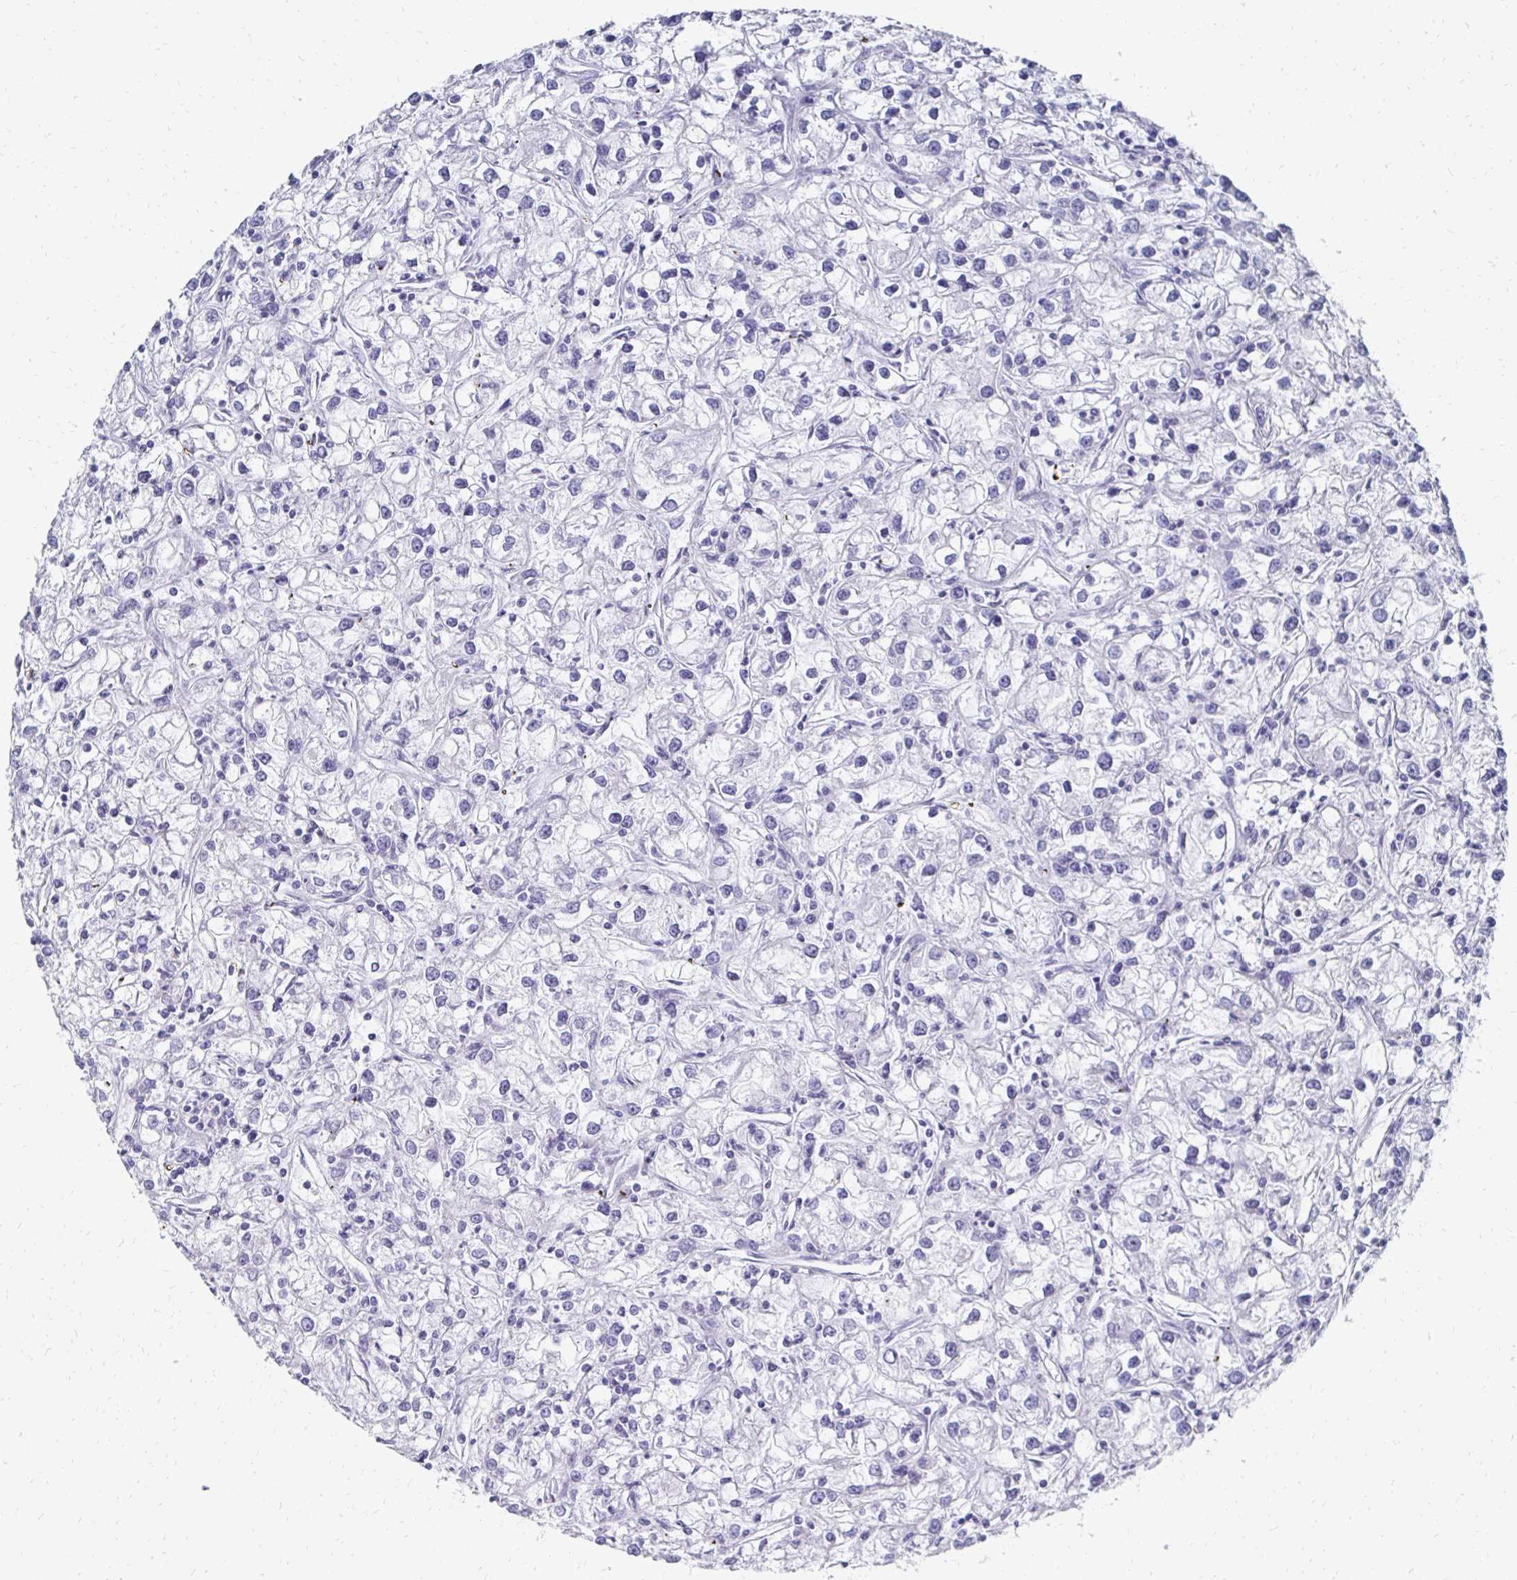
{"staining": {"intensity": "negative", "quantity": "none", "location": "none"}, "tissue": "renal cancer", "cell_type": "Tumor cells", "image_type": "cancer", "snomed": [{"axis": "morphology", "description": "Adenocarcinoma, NOS"}, {"axis": "topography", "description": "Kidney"}], "caption": "IHC photomicrograph of neoplastic tissue: renal adenocarcinoma stained with DAB (3,3'-diaminobenzidine) exhibits no significant protein staining in tumor cells.", "gene": "SYCP3", "patient": {"sex": "female", "age": 59}}